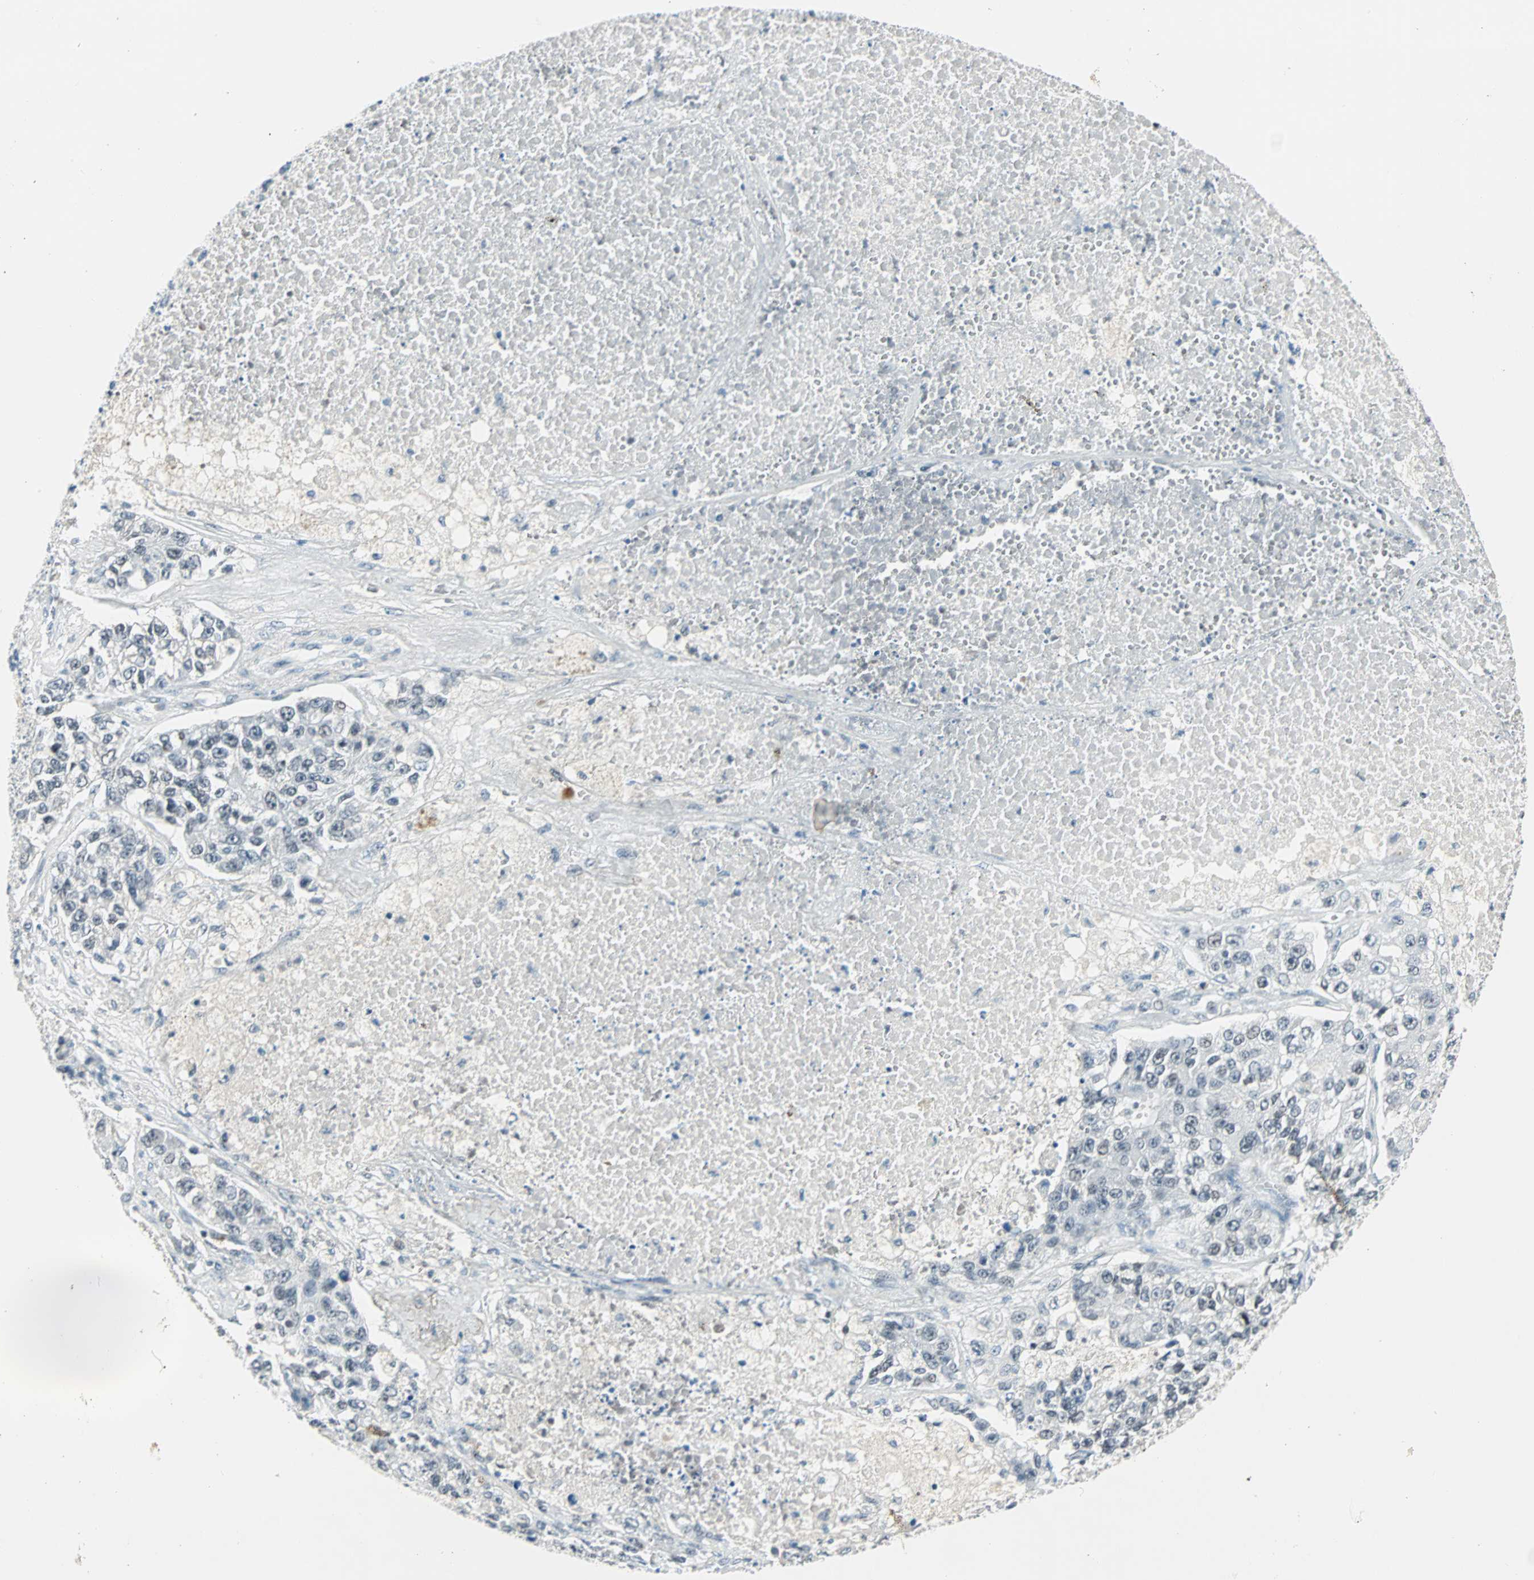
{"staining": {"intensity": "weak", "quantity": "<25%", "location": "nuclear"}, "tissue": "lung cancer", "cell_type": "Tumor cells", "image_type": "cancer", "snomed": [{"axis": "morphology", "description": "Adenocarcinoma, NOS"}, {"axis": "topography", "description": "Lung"}], "caption": "Tumor cells show no significant protein positivity in lung cancer (adenocarcinoma).", "gene": "SIN3A", "patient": {"sex": "male", "age": 49}}